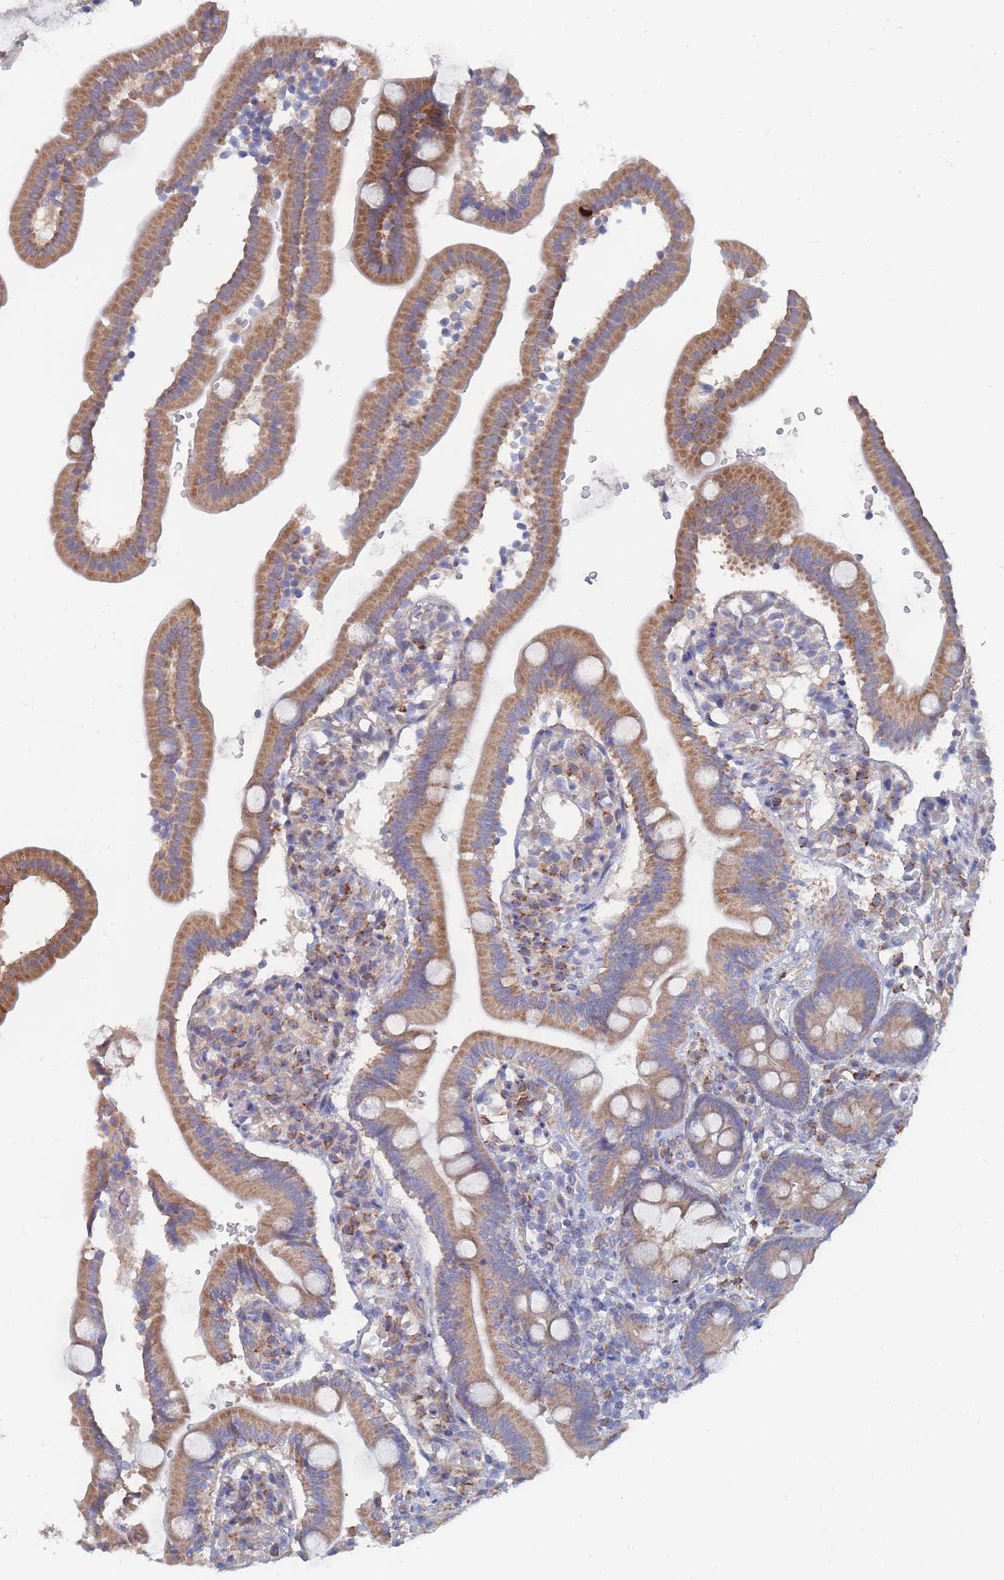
{"staining": {"intensity": "moderate", "quantity": ">75%", "location": "cytoplasmic/membranous"}, "tissue": "duodenum", "cell_type": "Glandular cells", "image_type": "normal", "snomed": [{"axis": "morphology", "description": "Normal tissue, NOS"}, {"axis": "topography", "description": "Duodenum"}], "caption": "Moderate cytoplasmic/membranous expression is present in about >75% of glandular cells in benign duodenum.", "gene": "NUB1", "patient": {"sex": "female", "age": 67}}